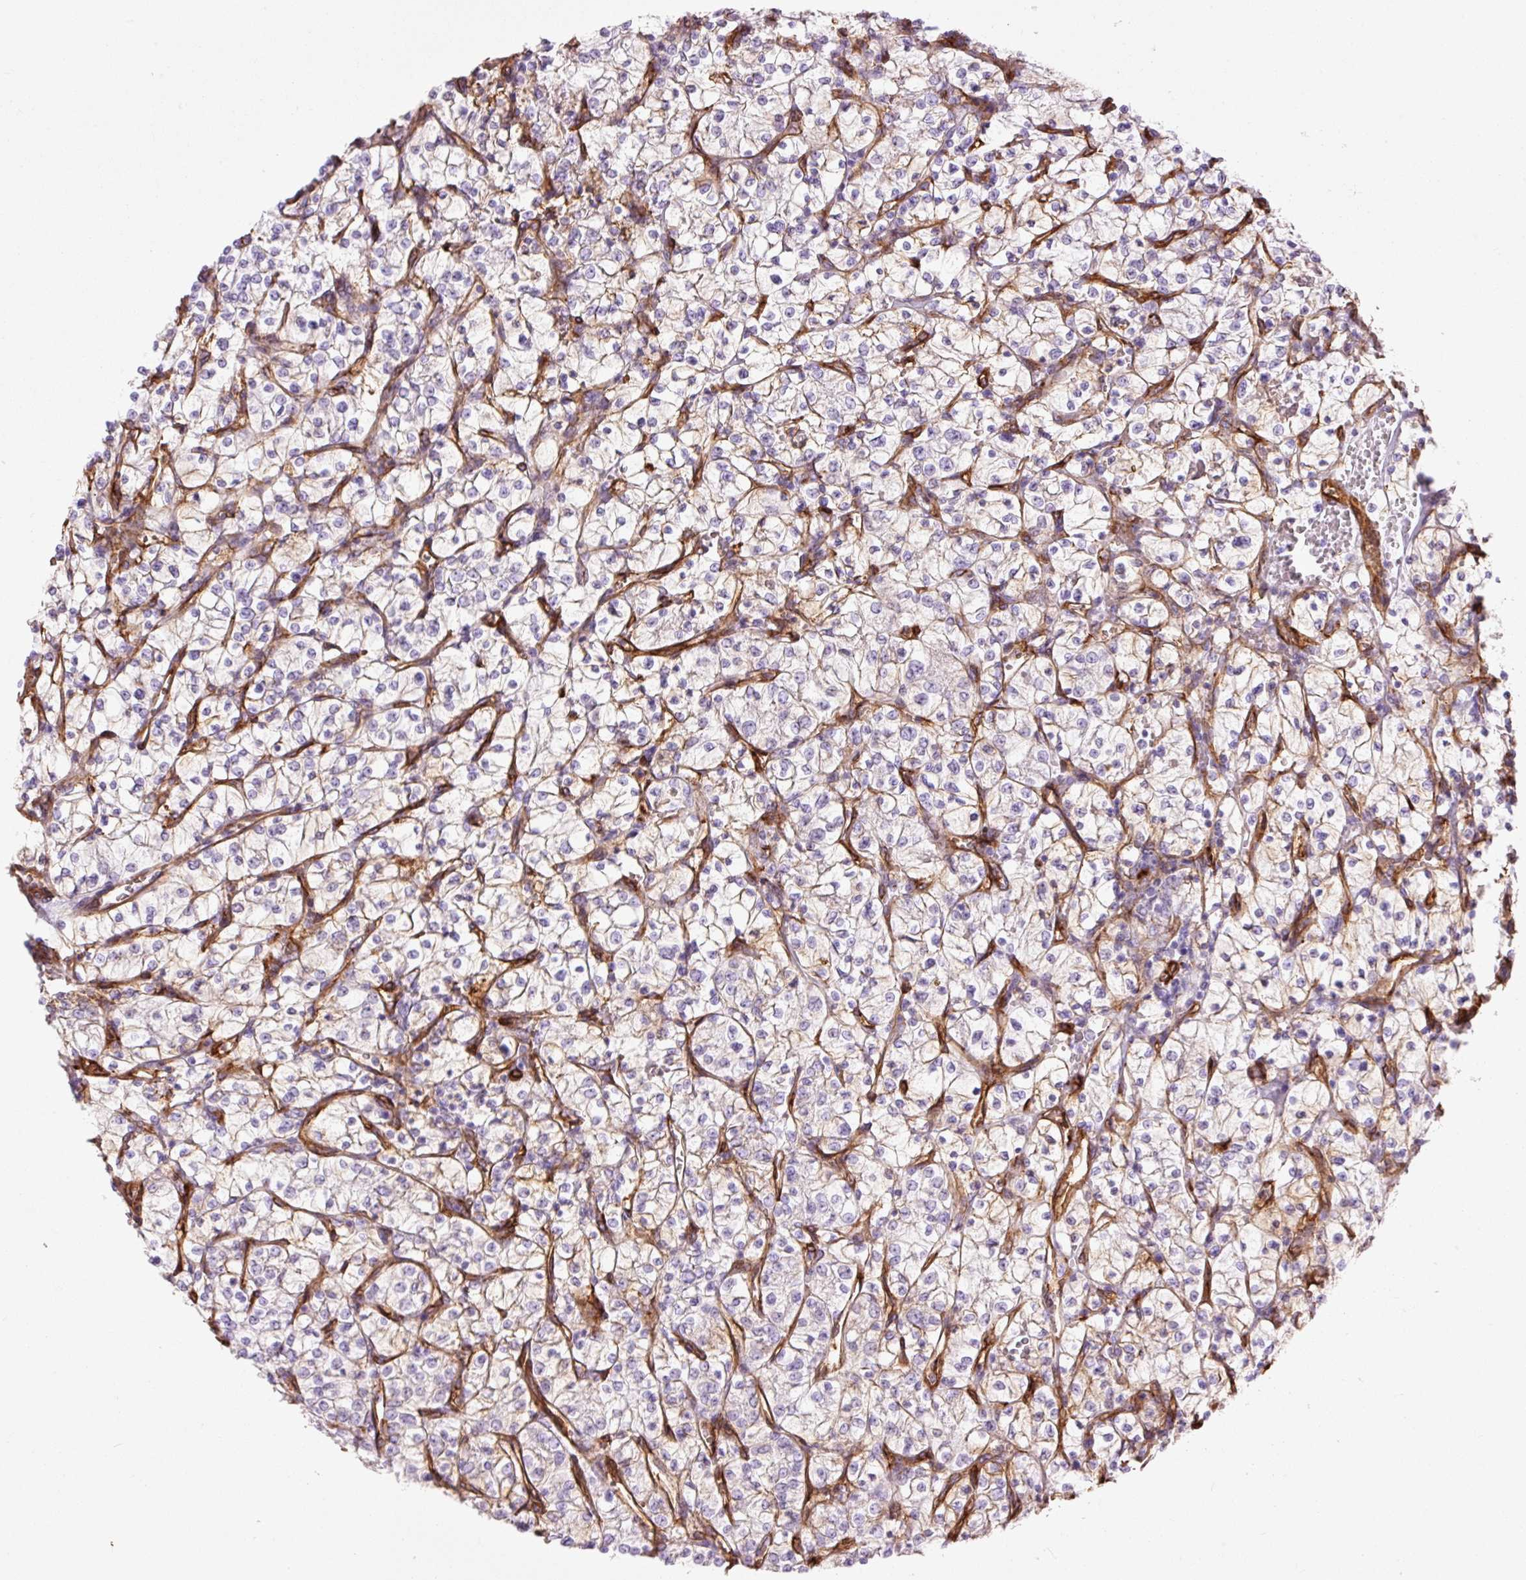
{"staining": {"intensity": "weak", "quantity": "<25%", "location": "cytoplasmic/membranous"}, "tissue": "renal cancer", "cell_type": "Tumor cells", "image_type": "cancer", "snomed": [{"axis": "morphology", "description": "Adenocarcinoma, NOS"}, {"axis": "topography", "description": "Kidney"}], "caption": "The IHC image has no significant staining in tumor cells of renal adenocarcinoma tissue.", "gene": "CAV1", "patient": {"sex": "female", "age": 64}}